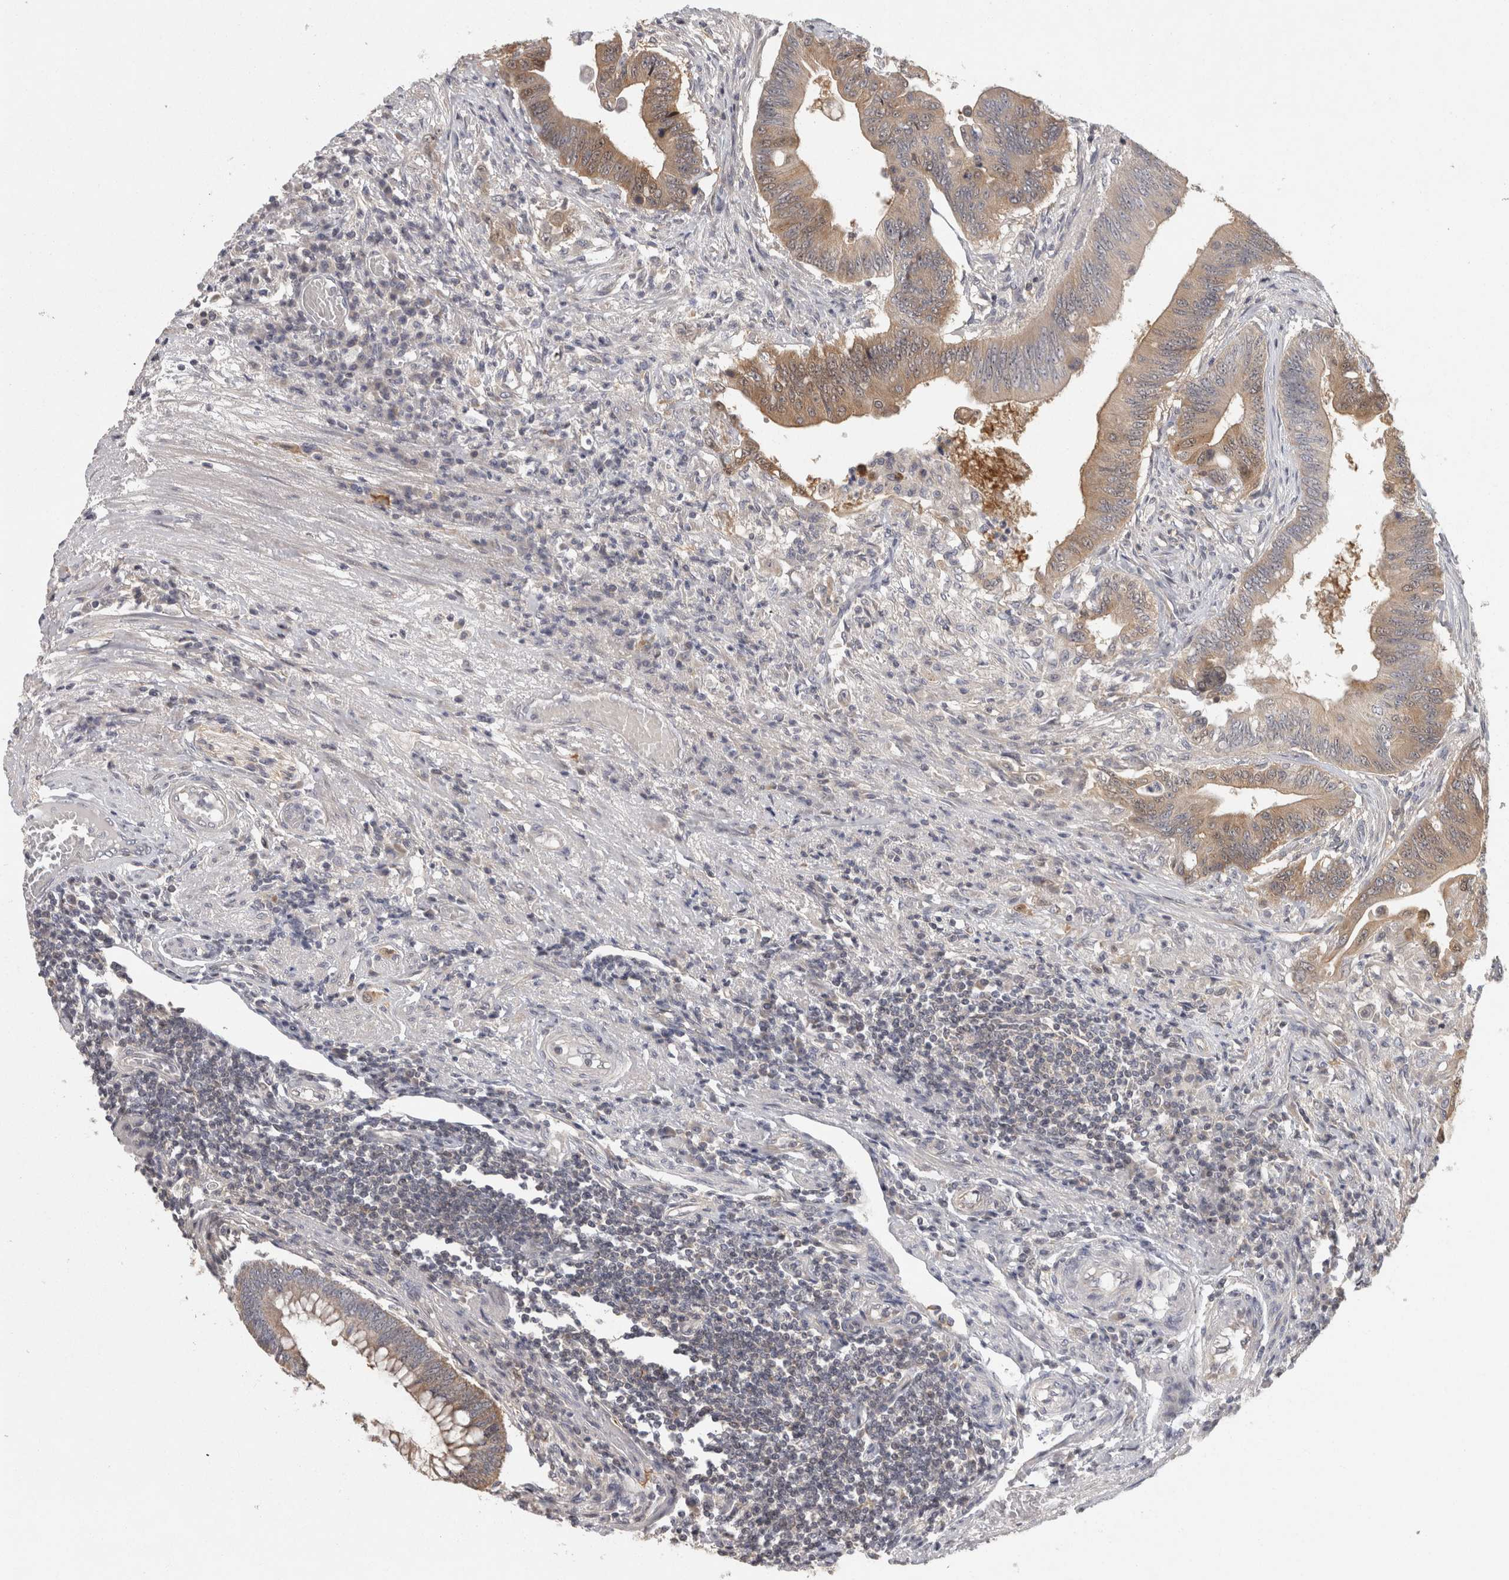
{"staining": {"intensity": "moderate", "quantity": ">75%", "location": "cytoplasmic/membranous"}, "tissue": "colorectal cancer", "cell_type": "Tumor cells", "image_type": "cancer", "snomed": [{"axis": "morphology", "description": "Adenoma, NOS"}, {"axis": "morphology", "description": "Adenocarcinoma, NOS"}, {"axis": "topography", "description": "Colon"}], "caption": "Colorectal cancer stained for a protein displays moderate cytoplasmic/membranous positivity in tumor cells.", "gene": "ACAT2", "patient": {"sex": "male", "age": 79}}